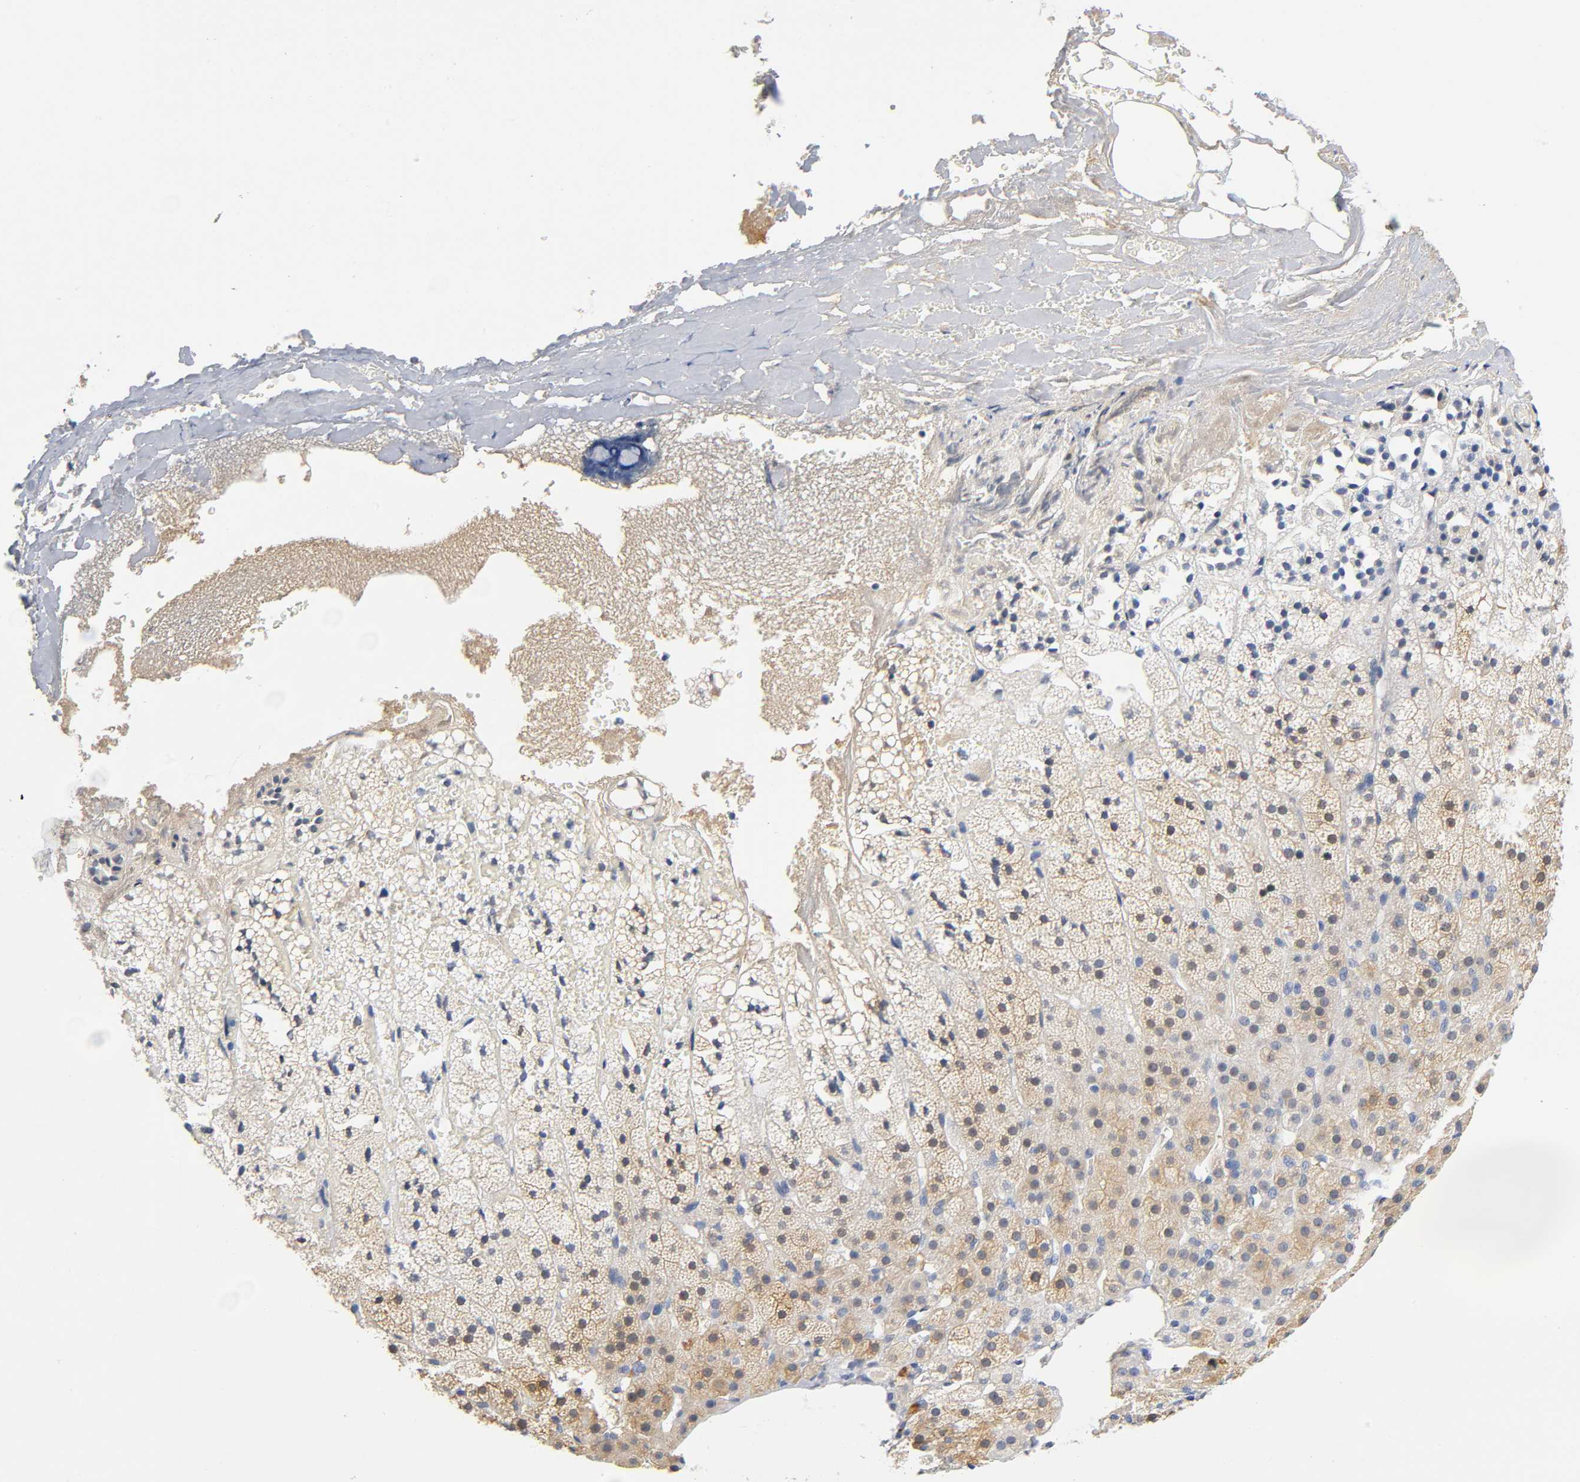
{"staining": {"intensity": "moderate", "quantity": "25%-75%", "location": "cytoplasmic/membranous"}, "tissue": "adrenal gland", "cell_type": "Glandular cells", "image_type": "normal", "snomed": [{"axis": "morphology", "description": "Normal tissue, NOS"}, {"axis": "topography", "description": "Adrenal gland"}], "caption": "An immunohistochemistry micrograph of normal tissue is shown. Protein staining in brown shows moderate cytoplasmic/membranous positivity in adrenal gland within glandular cells.", "gene": "TNC", "patient": {"sex": "male", "age": 35}}